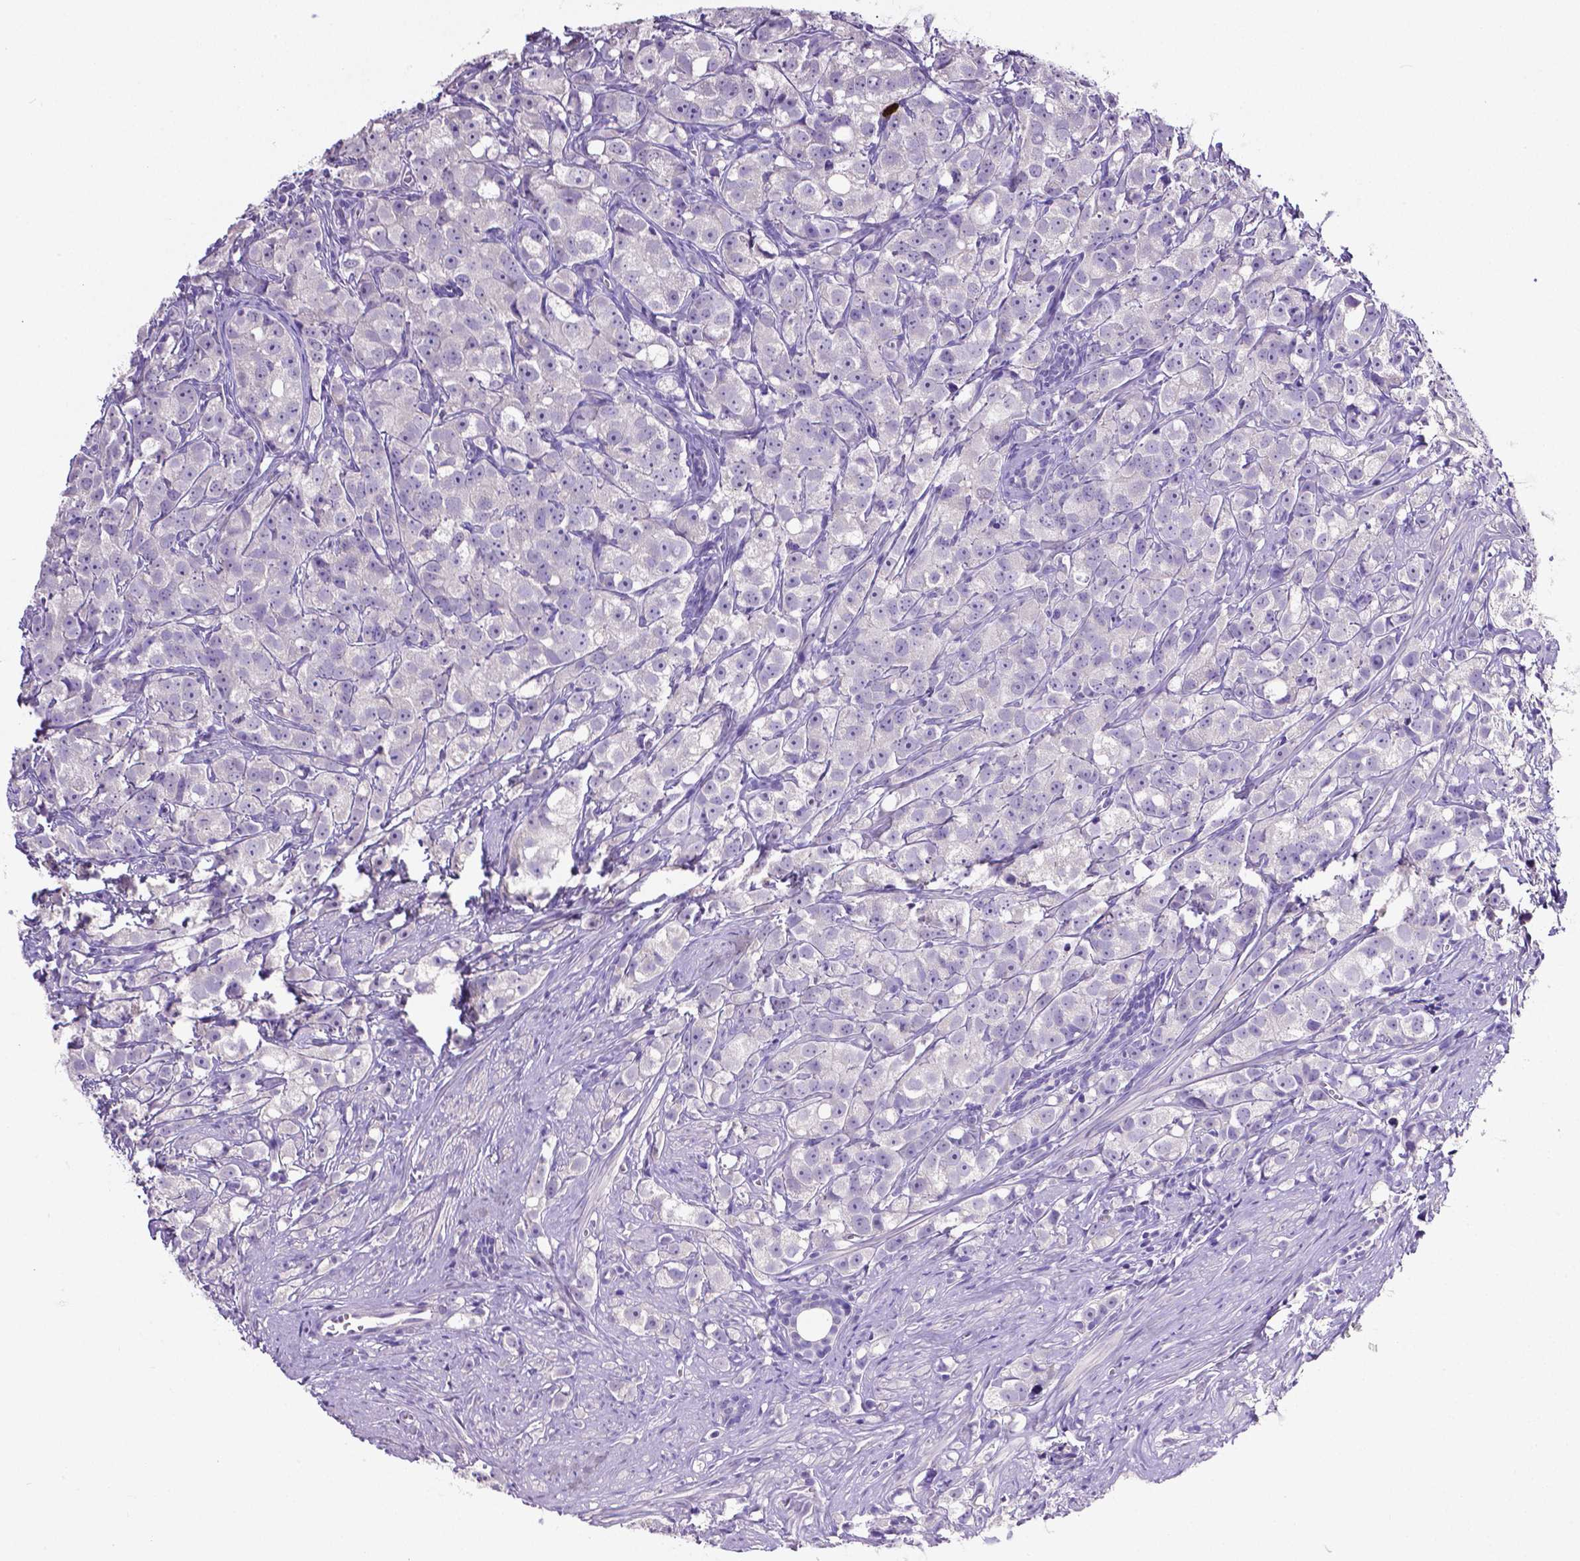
{"staining": {"intensity": "negative", "quantity": "none", "location": "none"}, "tissue": "prostate cancer", "cell_type": "Tumor cells", "image_type": "cancer", "snomed": [{"axis": "morphology", "description": "Adenocarcinoma, High grade"}, {"axis": "topography", "description": "Prostate"}], "caption": "DAB (3,3'-diaminobenzidine) immunohistochemical staining of prostate cancer displays no significant positivity in tumor cells.", "gene": "MMP9", "patient": {"sex": "male", "age": 68}}